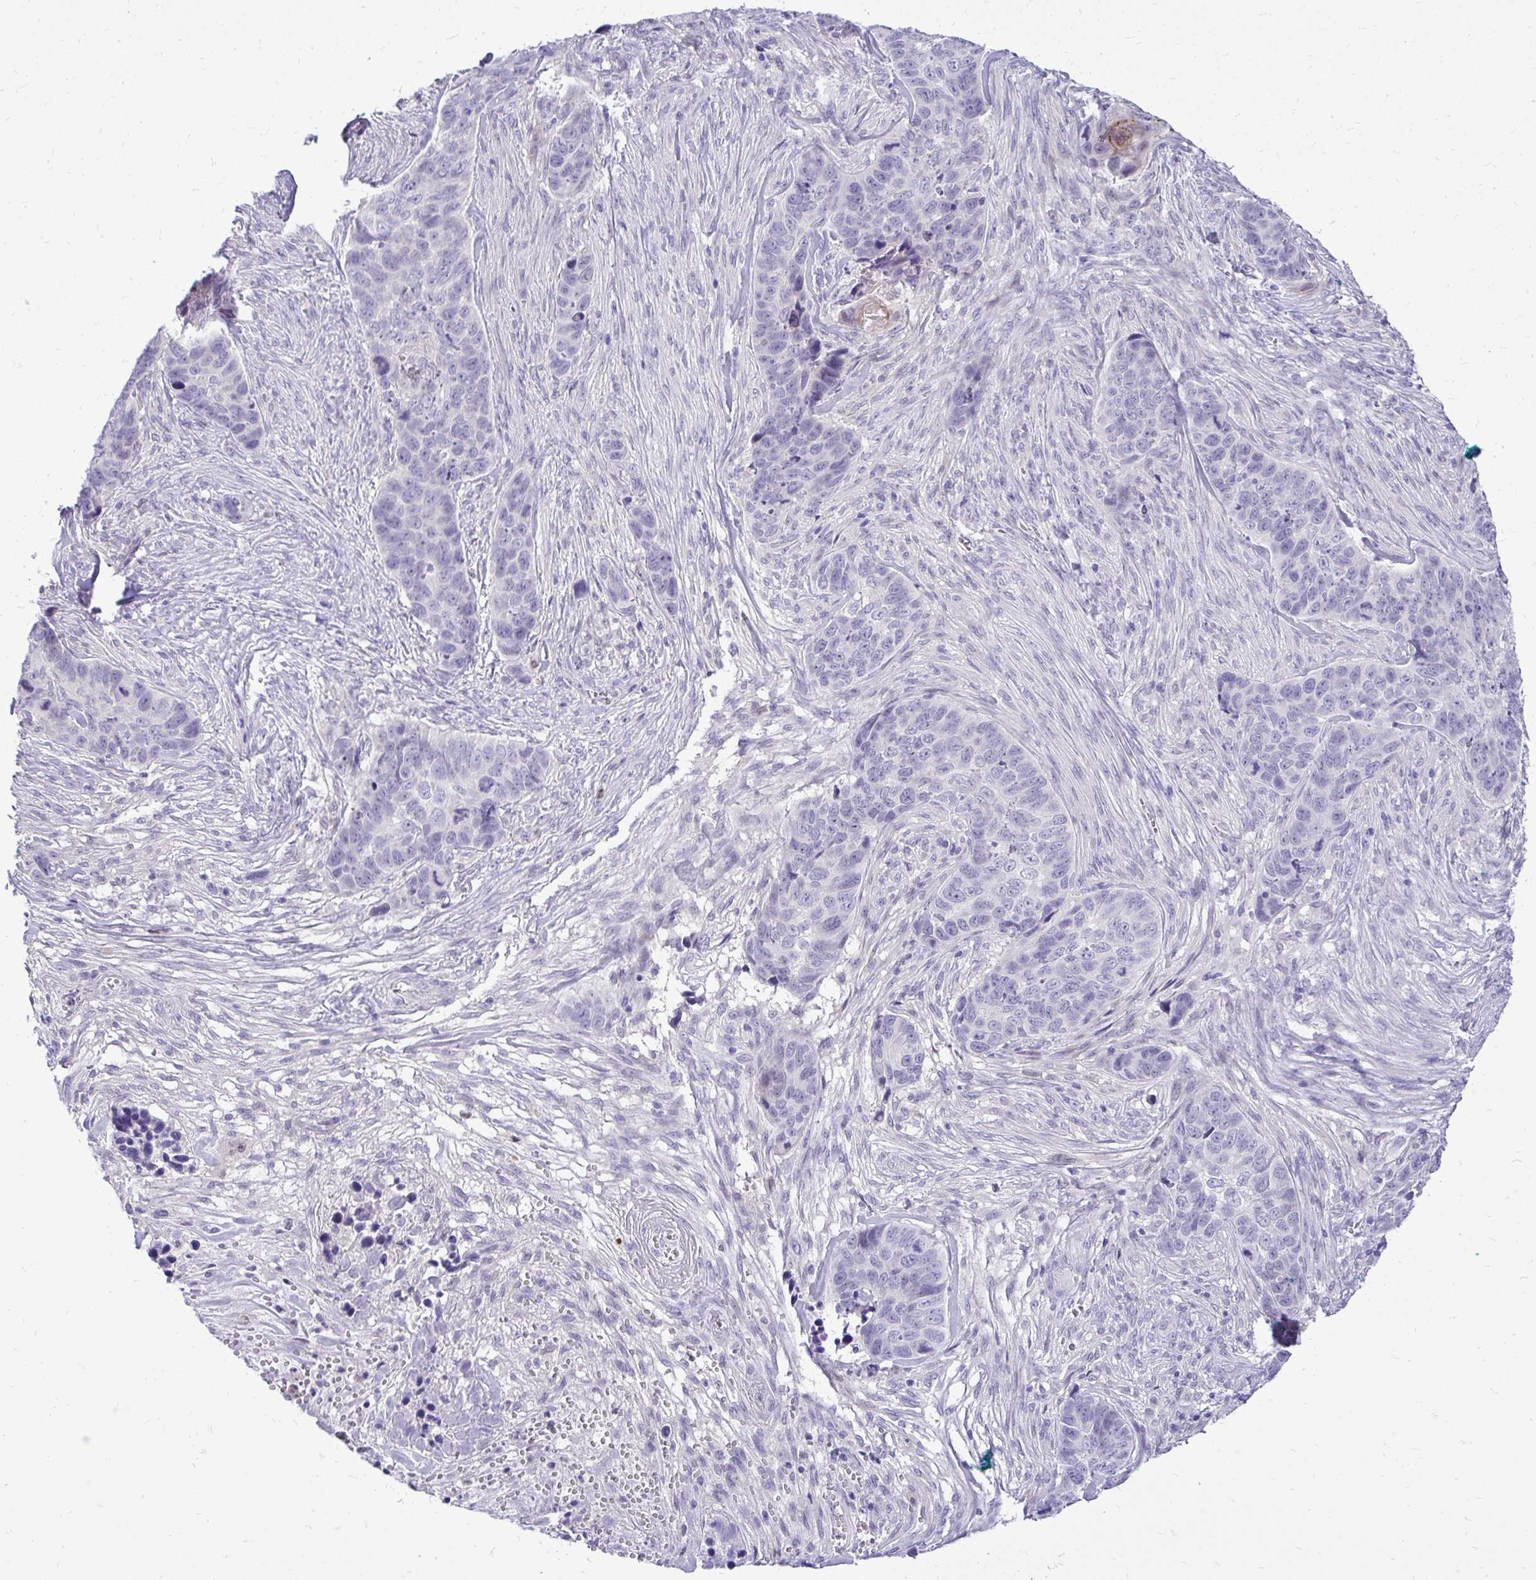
{"staining": {"intensity": "negative", "quantity": "none", "location": "none"}, "tissue": "skin cancer", "cell_type": "Tumor cells", "image_type": "cancer", "snomed": [{"axis": "morphology", "description": "Basal cell carcinoma"}, {"axis": "topography", "description": "Skin"}], "caption": "This is a image of IHC staining of skin basal cell carcinoma, which shows no expression in tumor cells.", "gene": "ZSWIM9", "patient": {"sex": "female", "age": 82}}